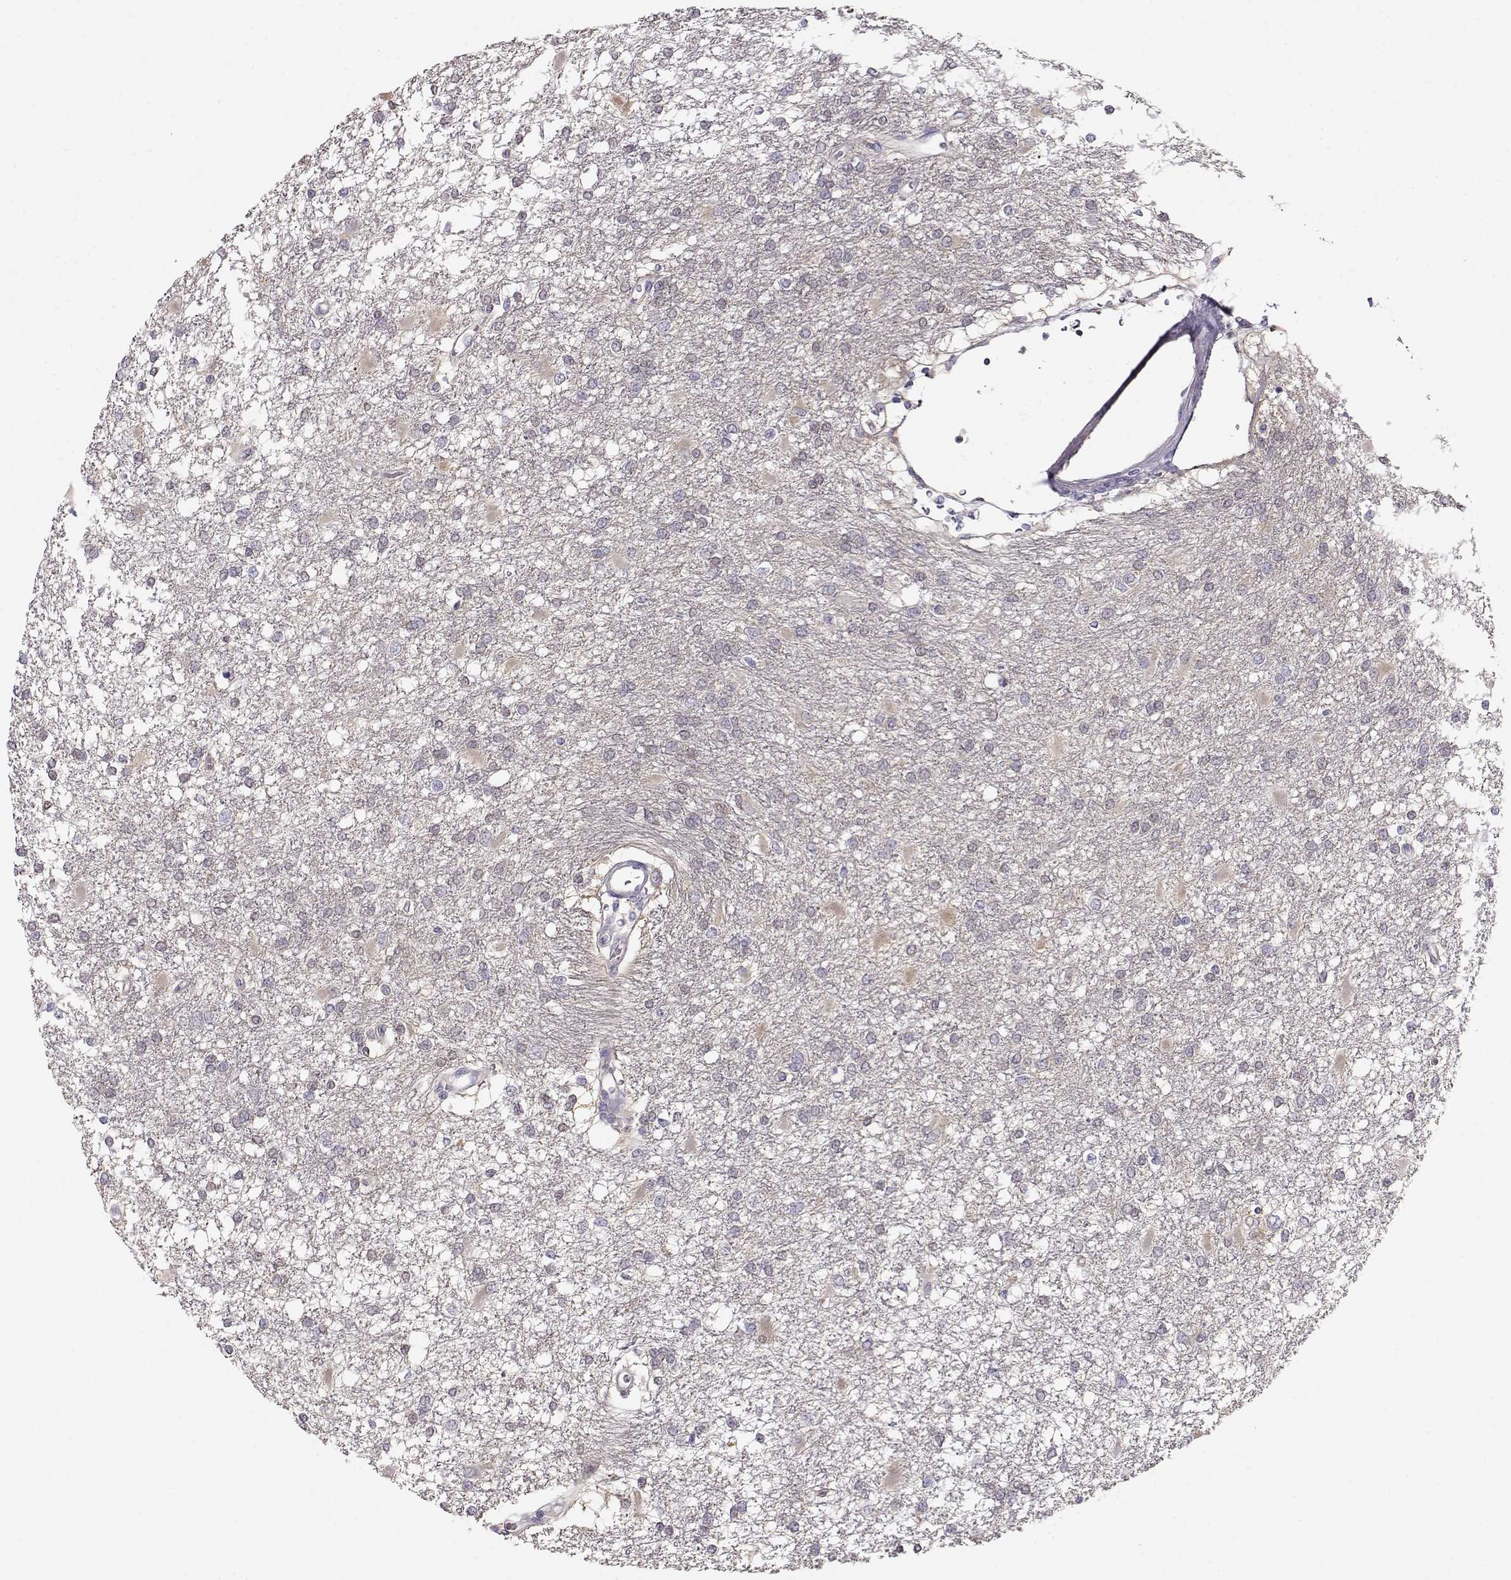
{"staining": {"intensity": "negative", "quantity": "none", "location": "none"}, "tissue": "glioma", "cell_type": "Tumor cells", "image_type": "cancer", "snomed": [{"axis": "morphology", "description": "Glioma, malignant, High grade"}, {"axis": "topography", "description": "Cerebral cortex"}], "caption": "The IHC photomicrograph has no significant positivity in tumor cells of glioma tissue.", "gene": "NDRG4", "patient": {"sex": "male", "age": 79}}